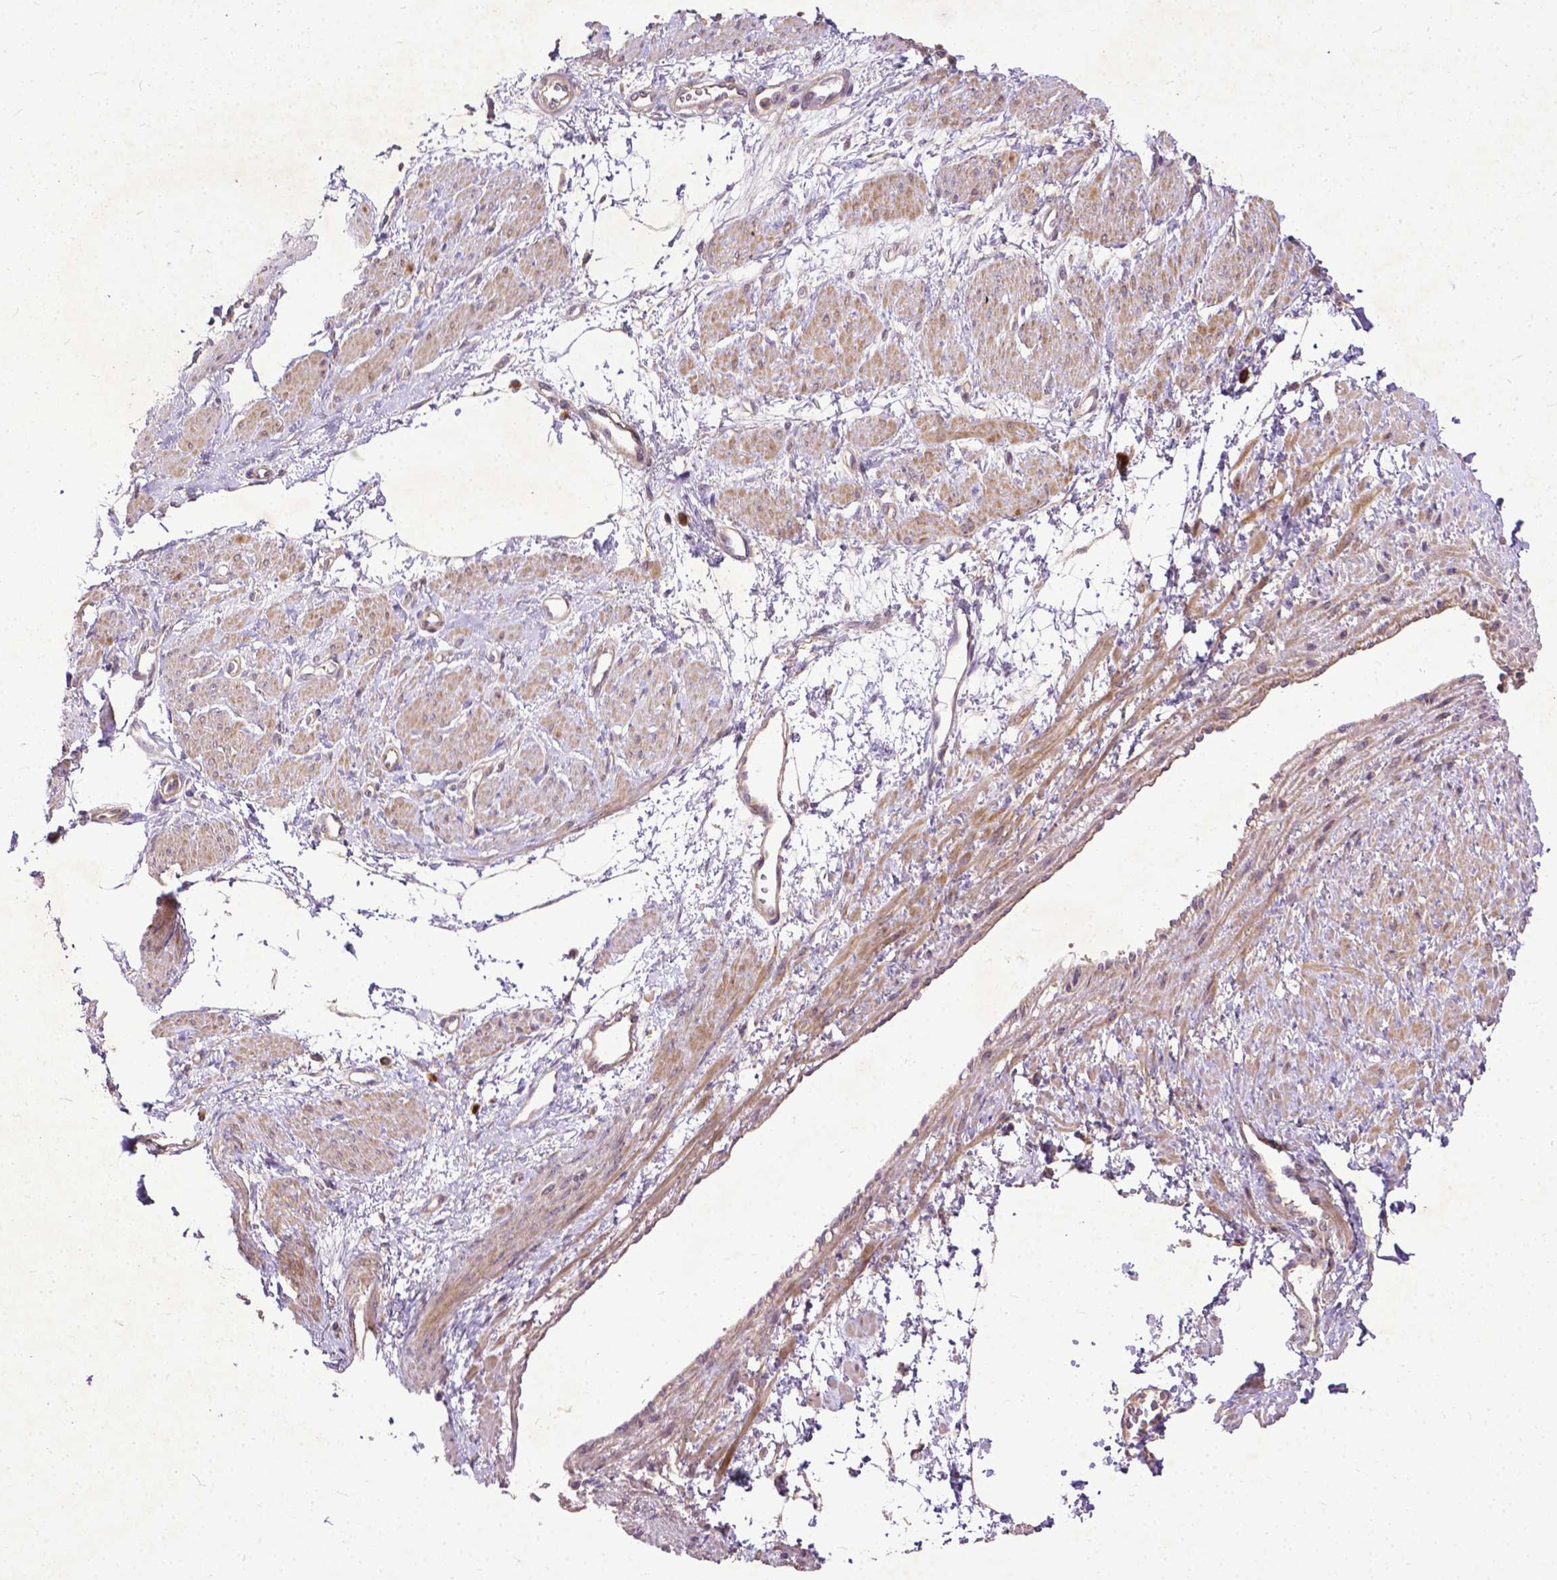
{"staining": {"intensity": "moderate", "quantity": "25%-75%", "location": "cytoplasmic/membranous"}, "tissue": "smooth muscle", "cell_type": "Smooth muscle cells", "image_type": "normal", "snomed": [{"axis": "morphology", "description": "Normal tissue, NOS"}, {"axis": "topography", "description": "Smooth muscle"}, {"axis": "topography", "description": "Uterus"}], "caption": "Immunohistochemistry (IHC) (DAB (3,3'-diaminobenzidine)) staining of unremarkable human smooth muscle exhibits moderate cytoplasmic/membranous protein staining in approximately 25%-75% of smooth muscle cells.", "gene": "PARP3", "patient": {"sex": "female", "age": 39}}